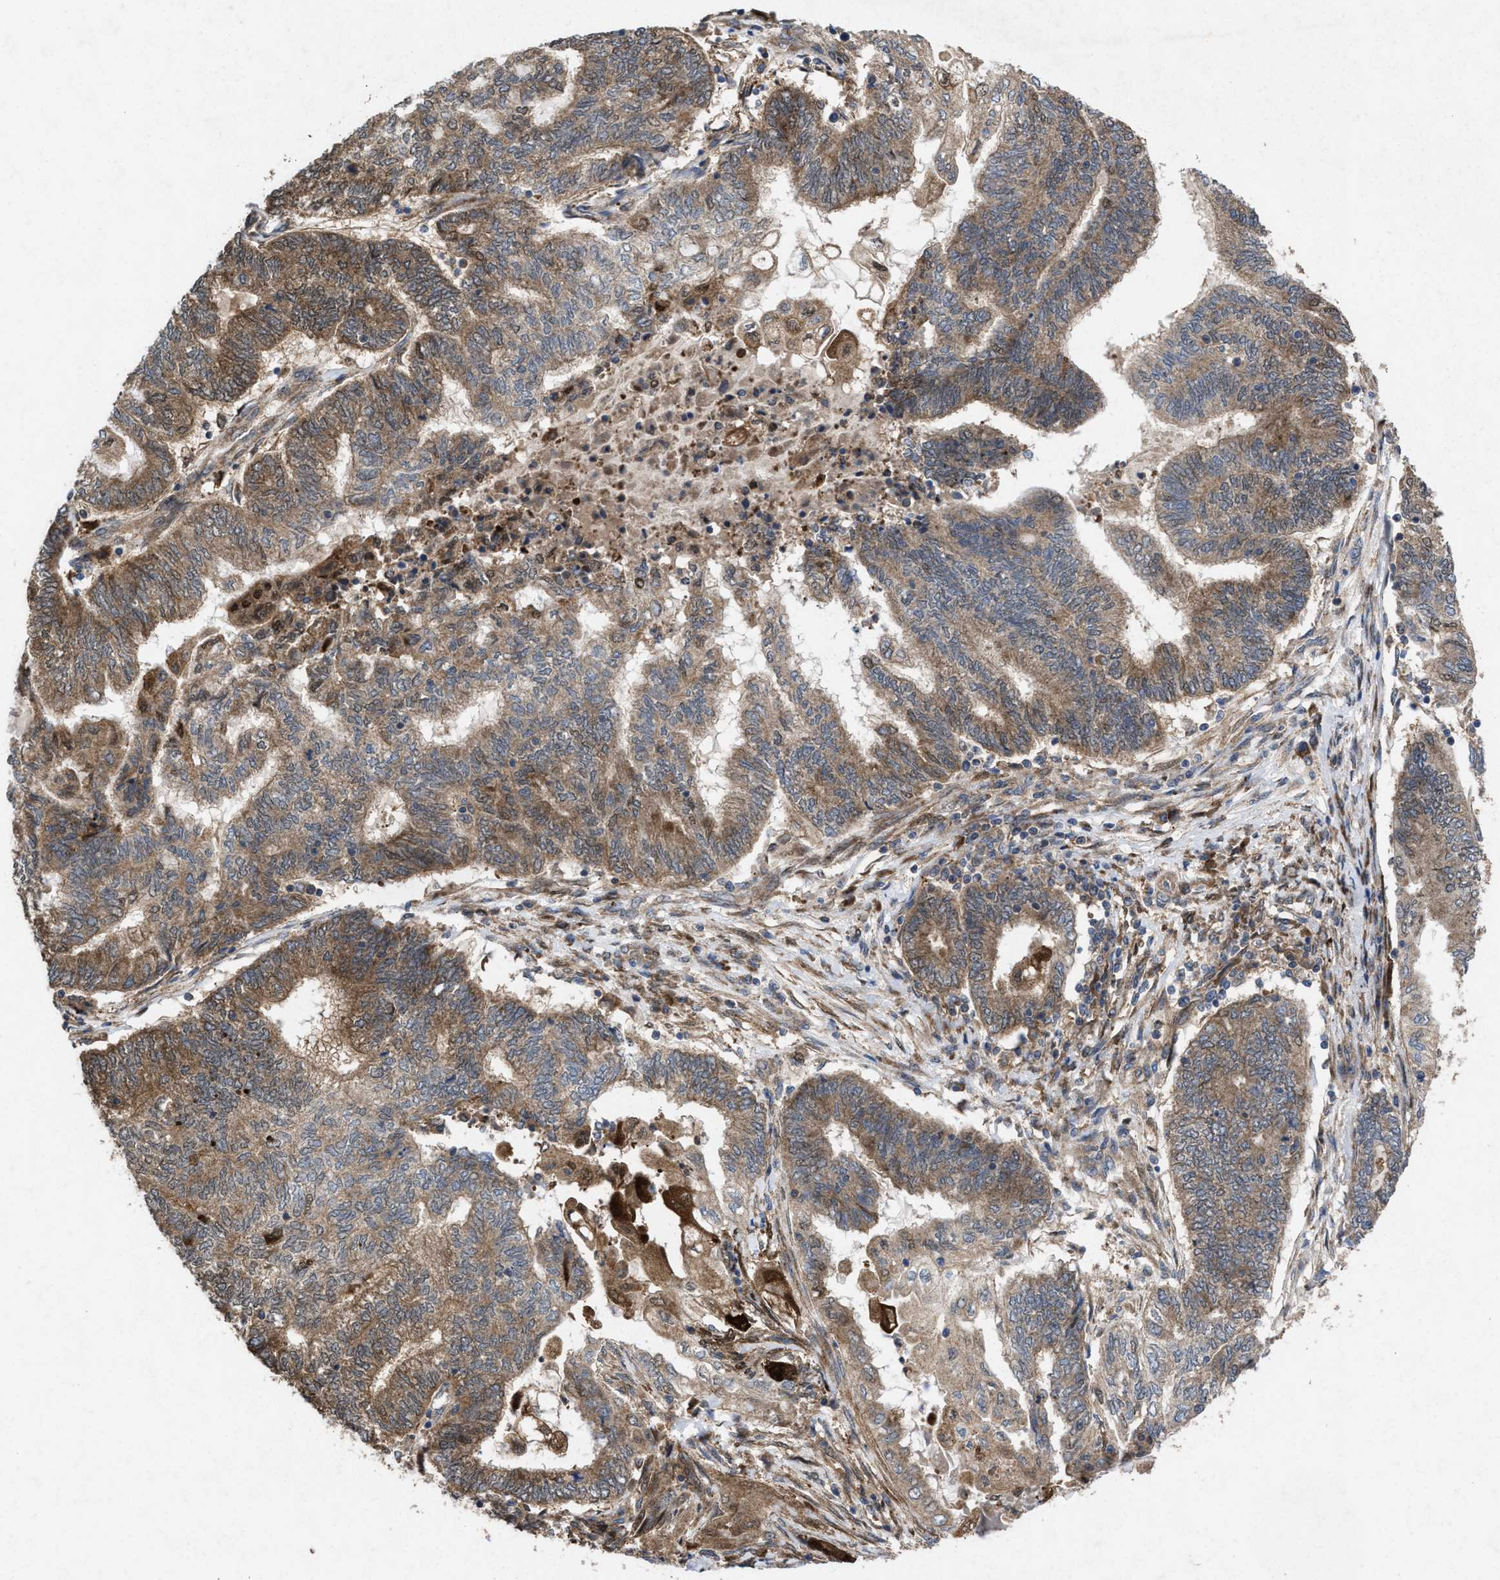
{"staining": {"intensity": "moderate", "quantity": ">75%", "location": "cytoplasmic/membranous"}, "tissue": "endometrial cancer", "cell_type": "Tumor cells", "image_type": "cancer", "snomed": [{"axis": "morphology", "description": "Adenocarcinoma, NOS"}, {"axis": "topography", "description": "Uterus"}, {"axis": "topography", "description": "Endometrium"}], "caption": "An image of human adenocarcinoma (endometrial) stained for a protein displays moderate cytoplasmic/membranous brown staining in tumor cells.", "gene": "MSI2", "patient": {"sex": "female", "age": 70}}